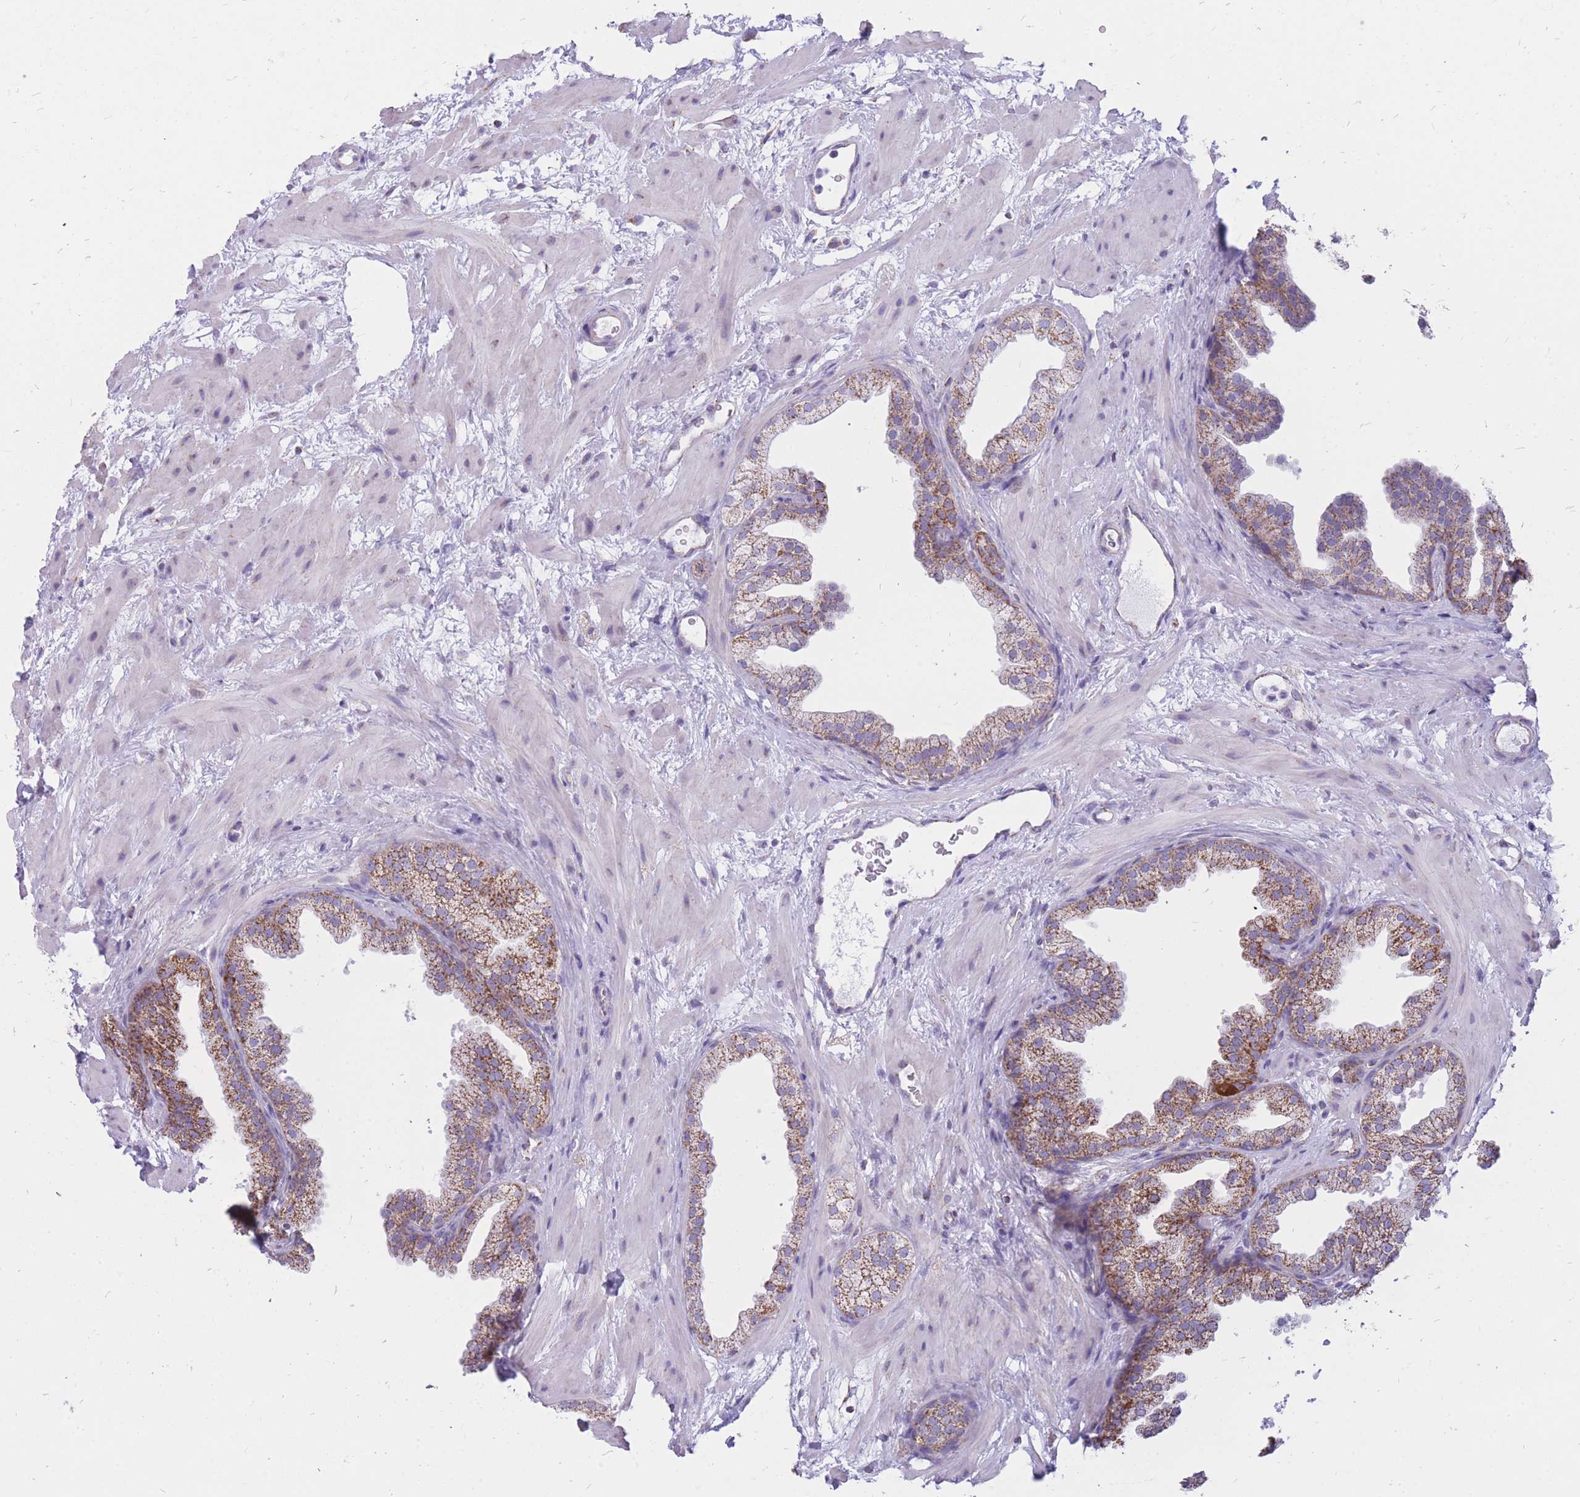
{"staining": {"intensity": "moderate", "quantity": ">75%", "location": "cytoplasmic/membranous"}, "tissue": "prostate", "cell_type": "Glandular cells", "image_type": "normal", "snomed": [{"axis": "morphology", "description": "Normal tissue, NOS"}, {"axis": "topography", "description": "Prostate"}], "caption": "High-power microscopy captured an immunohistochemistry (IHC) photomicrograph of normal prostate, revealing moderate cytoplasmic/membranous positivity in approximately >75% of glandular cells.", "gene": "PCSK1", "patient": {"sex": "male", "age": 37}}